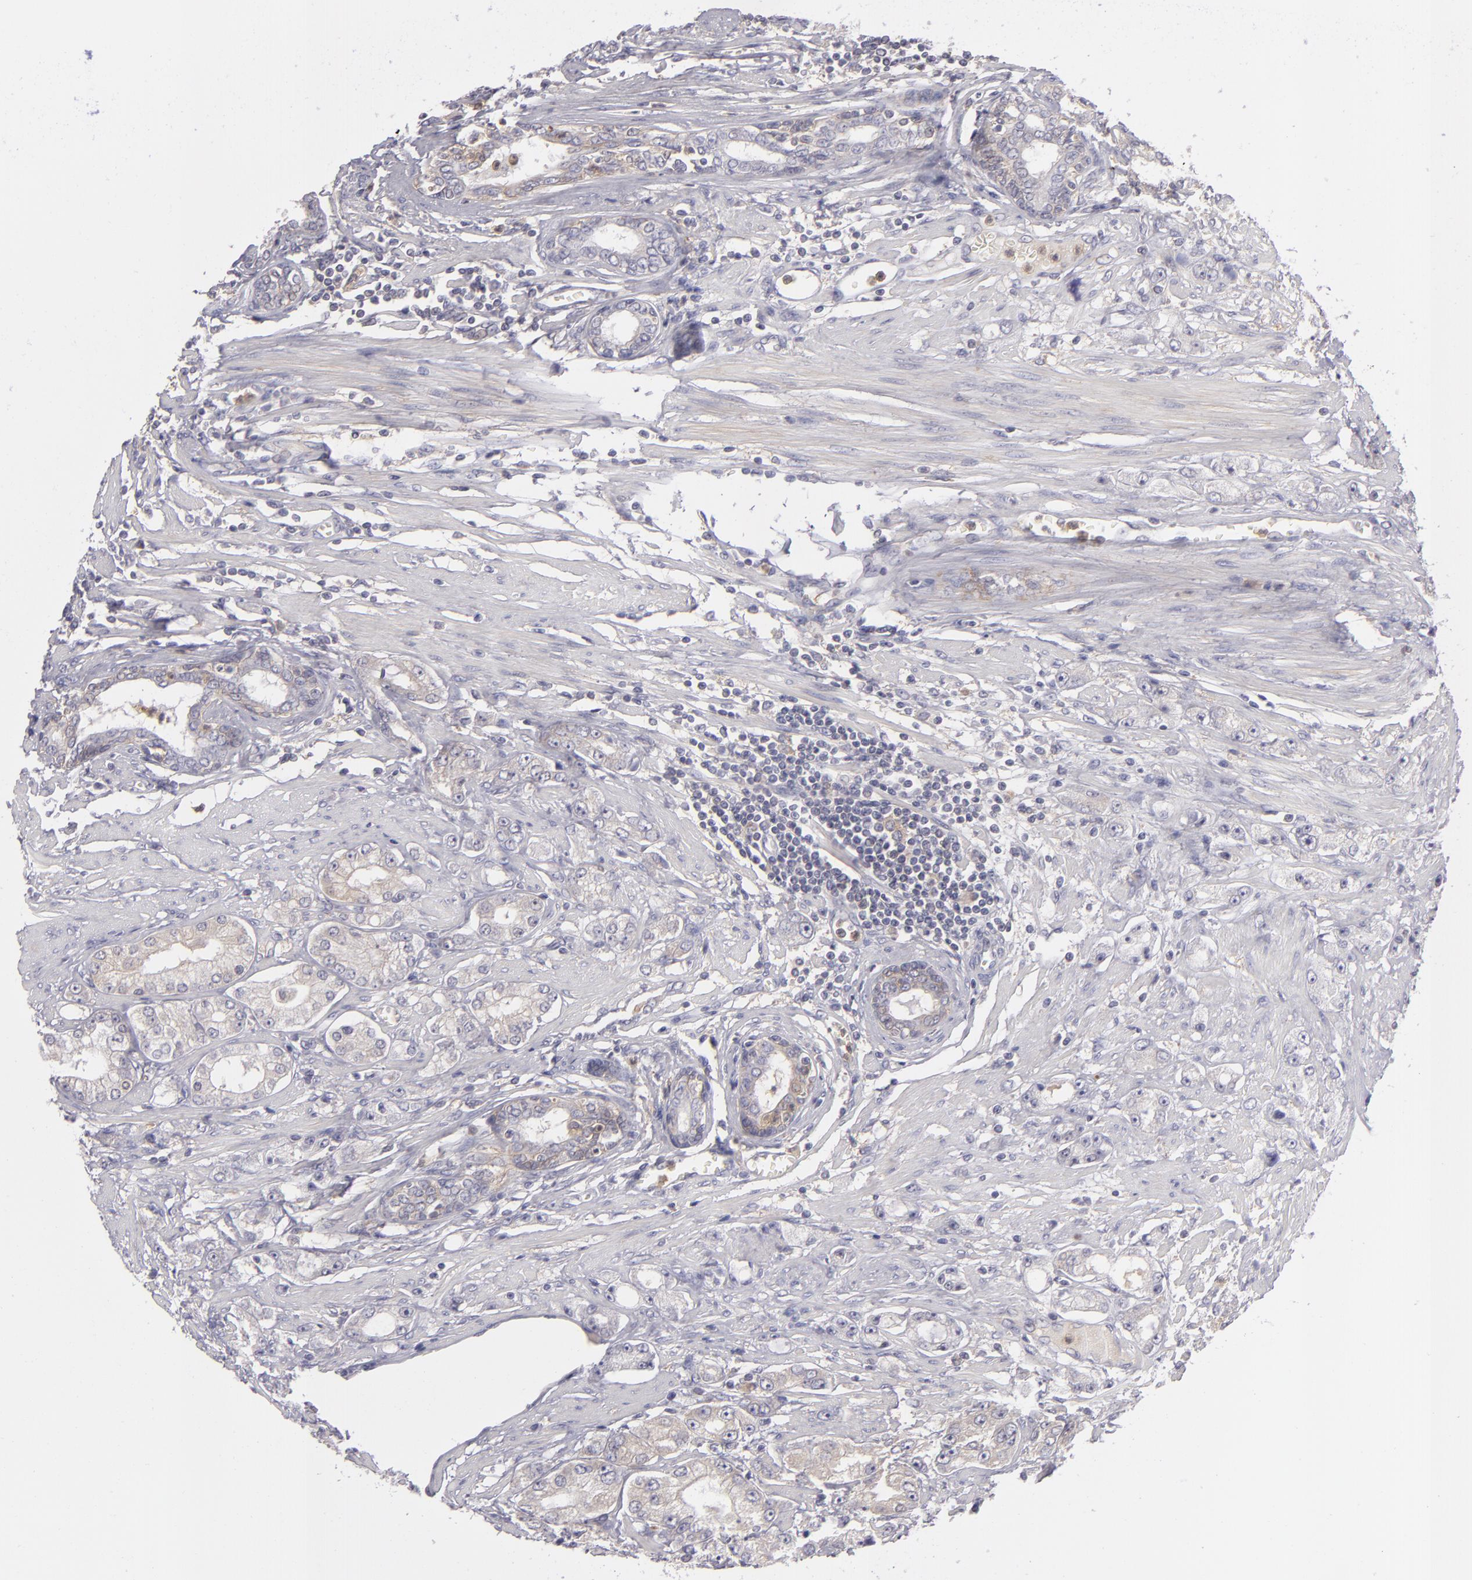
{"staining": {"intensity": "weak", "quantity": ">75%", "location": "cytoplasmic/membranous"}, "tissue": "prostate cancer", "cell_type": "Tumor cells", "image_type": "cancer", "snomed": [{"axis": "morphology", "description": "Adenocarcinoma, Medium grade"}, {"axis": "topography", "description": "Prostate"}], "caption": "Human prostate cancer (medium-grade adenocarcinoma) stained with a brown dye exhibits weak cytoplasmic/membranous positive expression in approximately >75% of tumor cells.", "gene": "MMP10", "patient": {"sex": "male", "age": 72}}